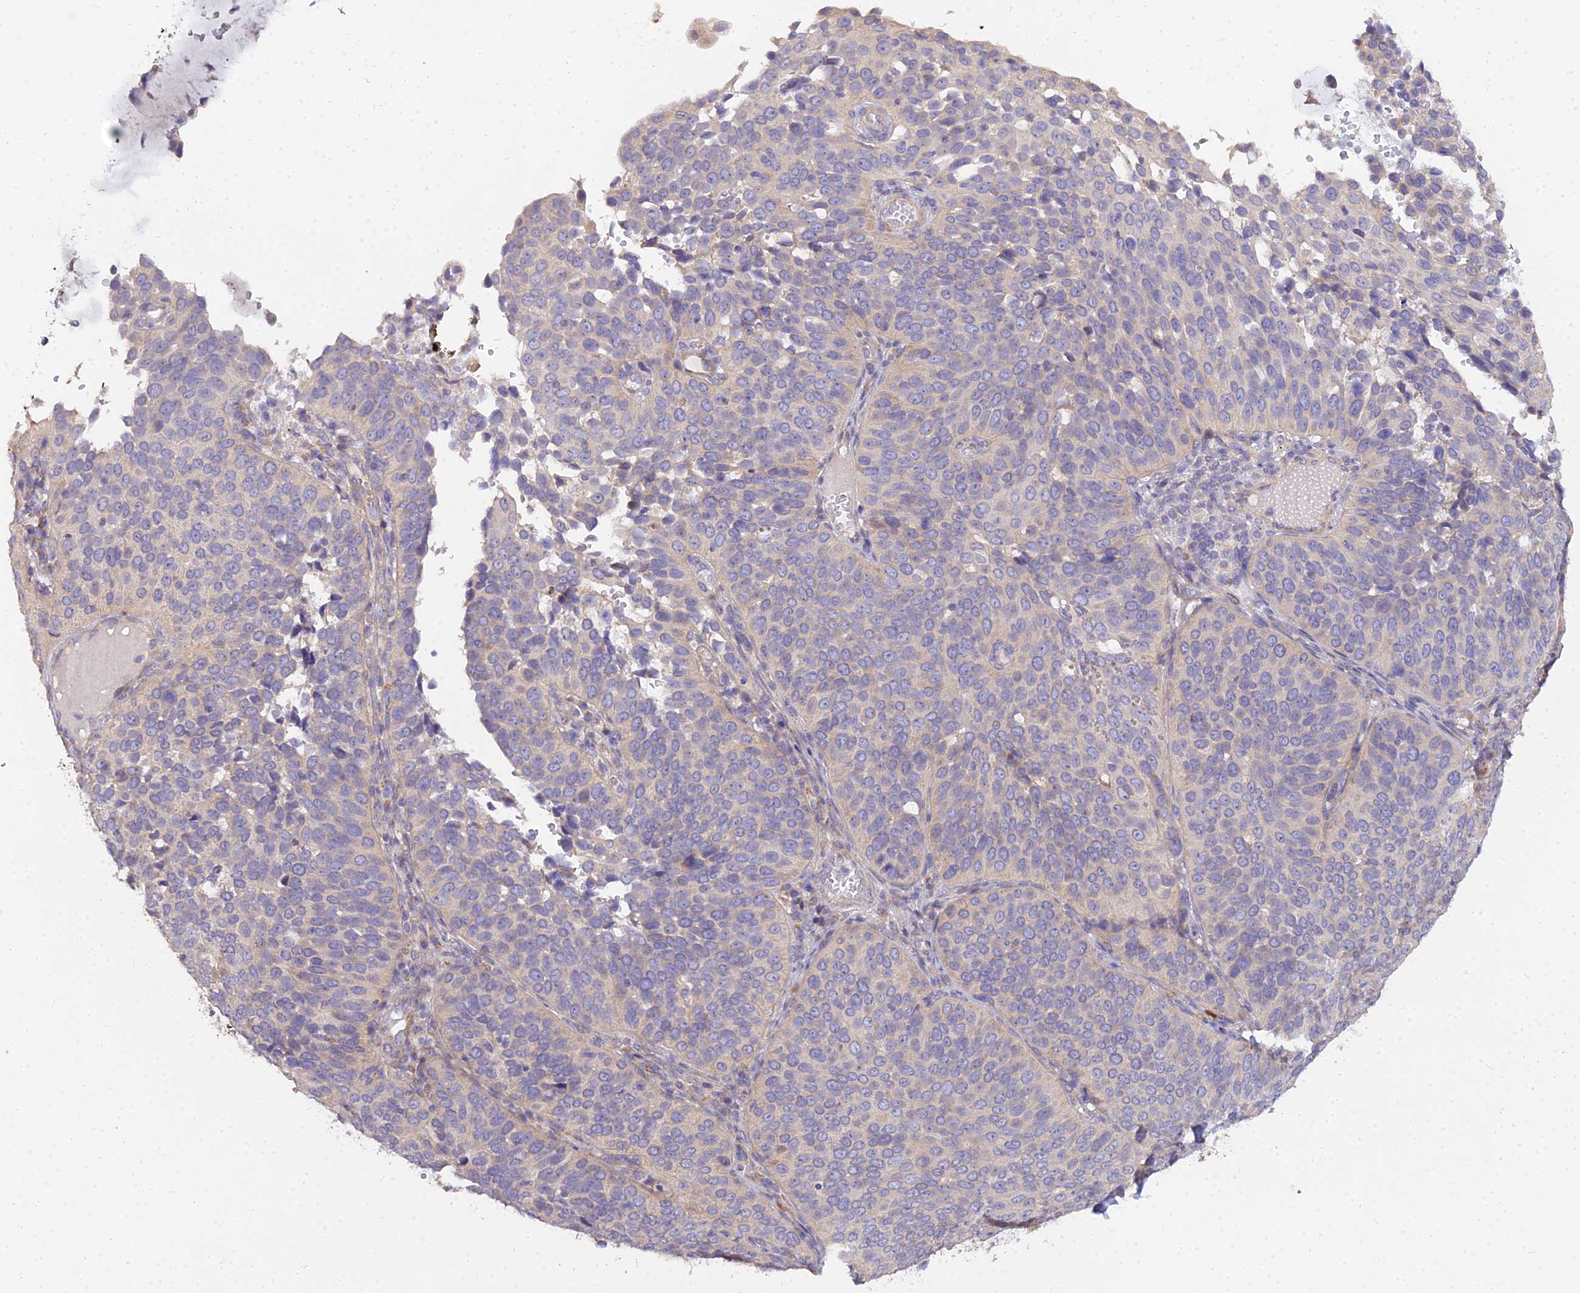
{"staining": {"intensity": "negative", "quantity": "none", "location": "none"}, "tissue": "cervical cancer", "cell_type": "Tumor cells", "image_type": "cancer", "snomed": [{"axis": "morphology", "description": "Squamous cell carcinoma, NOS"}, {"axis": "topography", "description": "Cervix"}], "caption": "This micrograph is of cervical cancer (squamous cell carcinoma) stained with immunohistochemistry to label a protein in brown with the nuclei are counter-stained blue. There is no positivity in tumor cells.", "gene": "ARL8B", "patient": {"sex": "female", "age": 36}}